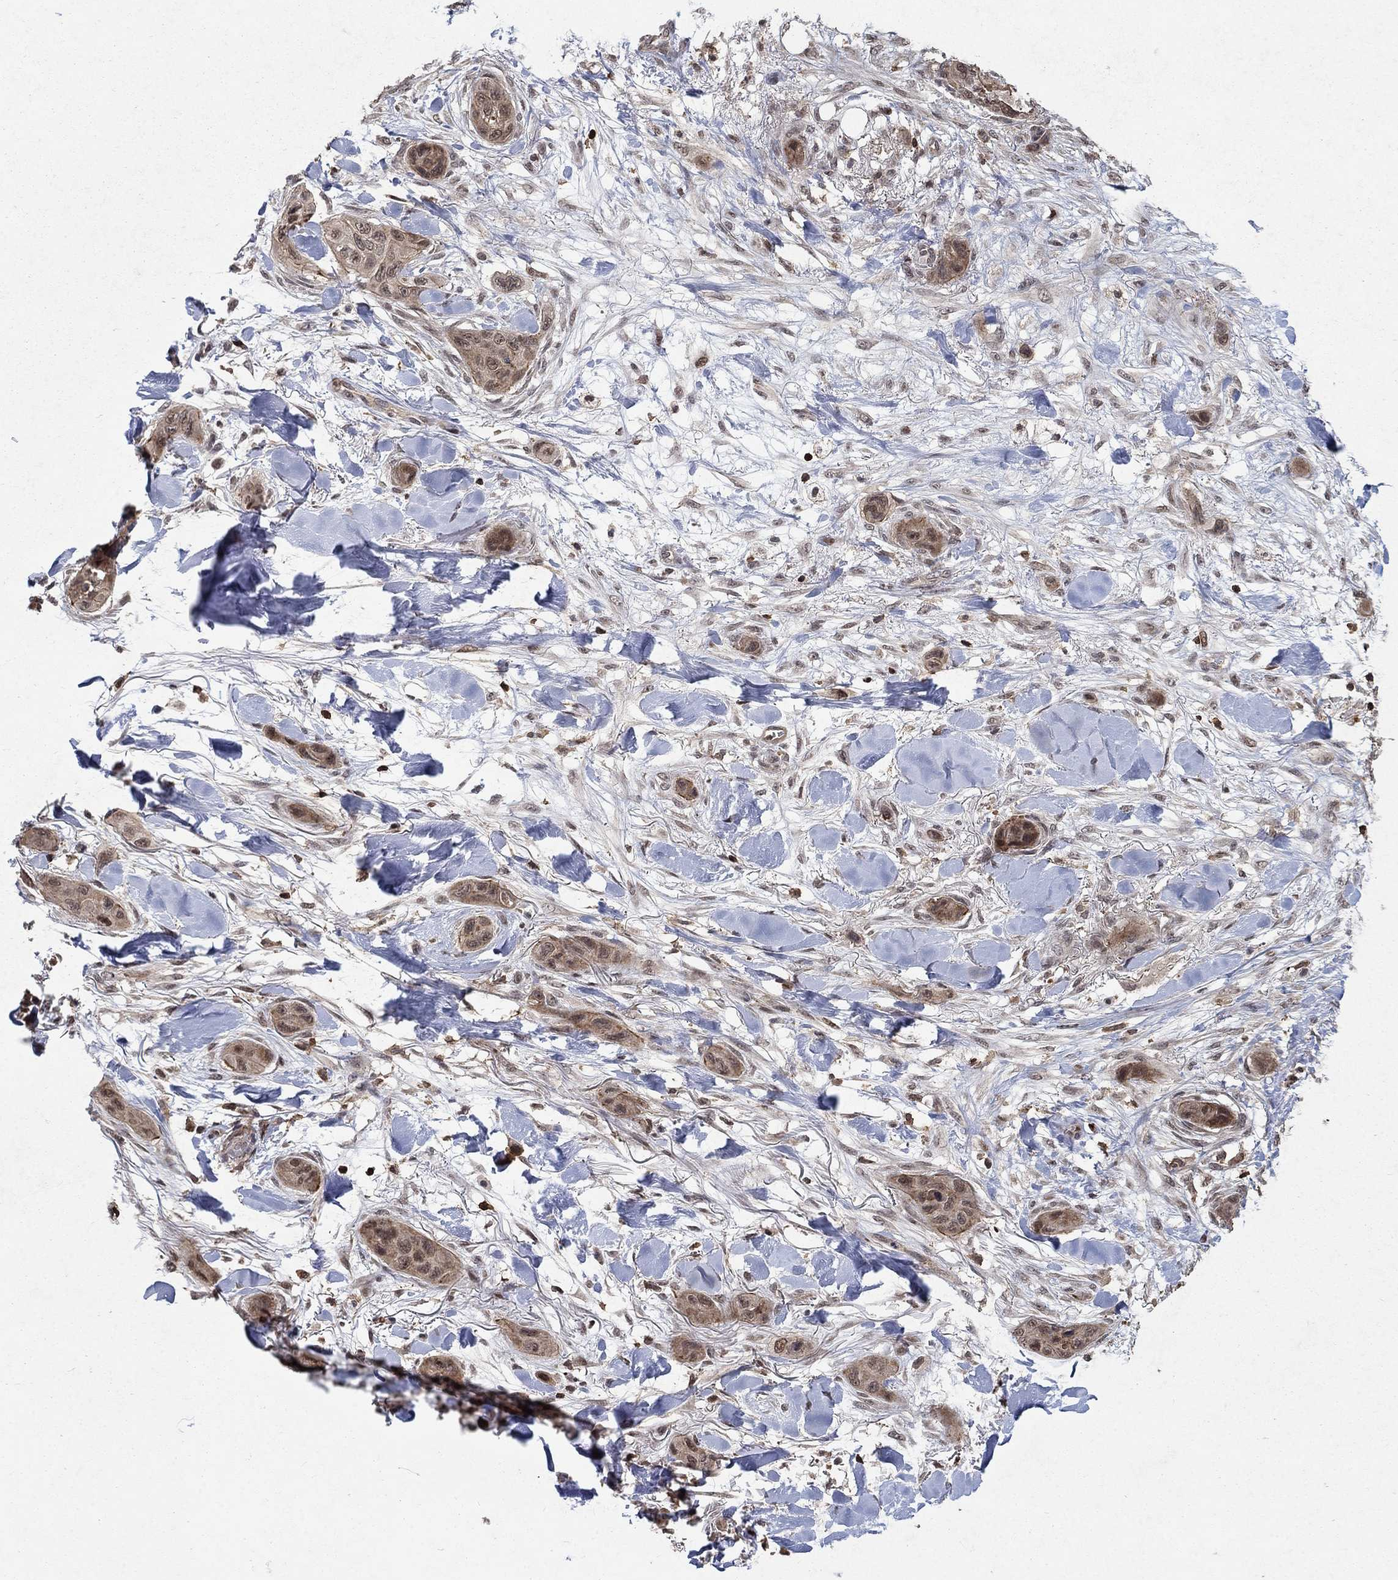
{"staining": {"intensity": "moderate", "quantity": "25%-75%", "location": "cytoplasmic/membranous,nuclear"}, "tissue": "skin cancer", "cell_type": "Tumor cells", "image_type": "cancer", "snomed": [{"axis": "morphology", "description": "Squamous cell carcinoma, NOS"}, {"axis": "topography", "description": "Skin"}], "caption": "Immunohistochemistry (IHC) of skin squamous cell carcinoma displays medium levels of moderate cytoplasmic/membranous and nuclear positivity in approximately 25%-75% of tumor cells.", "gene": "CCDC66", "patient": {"sex": "male", "age": 78}}